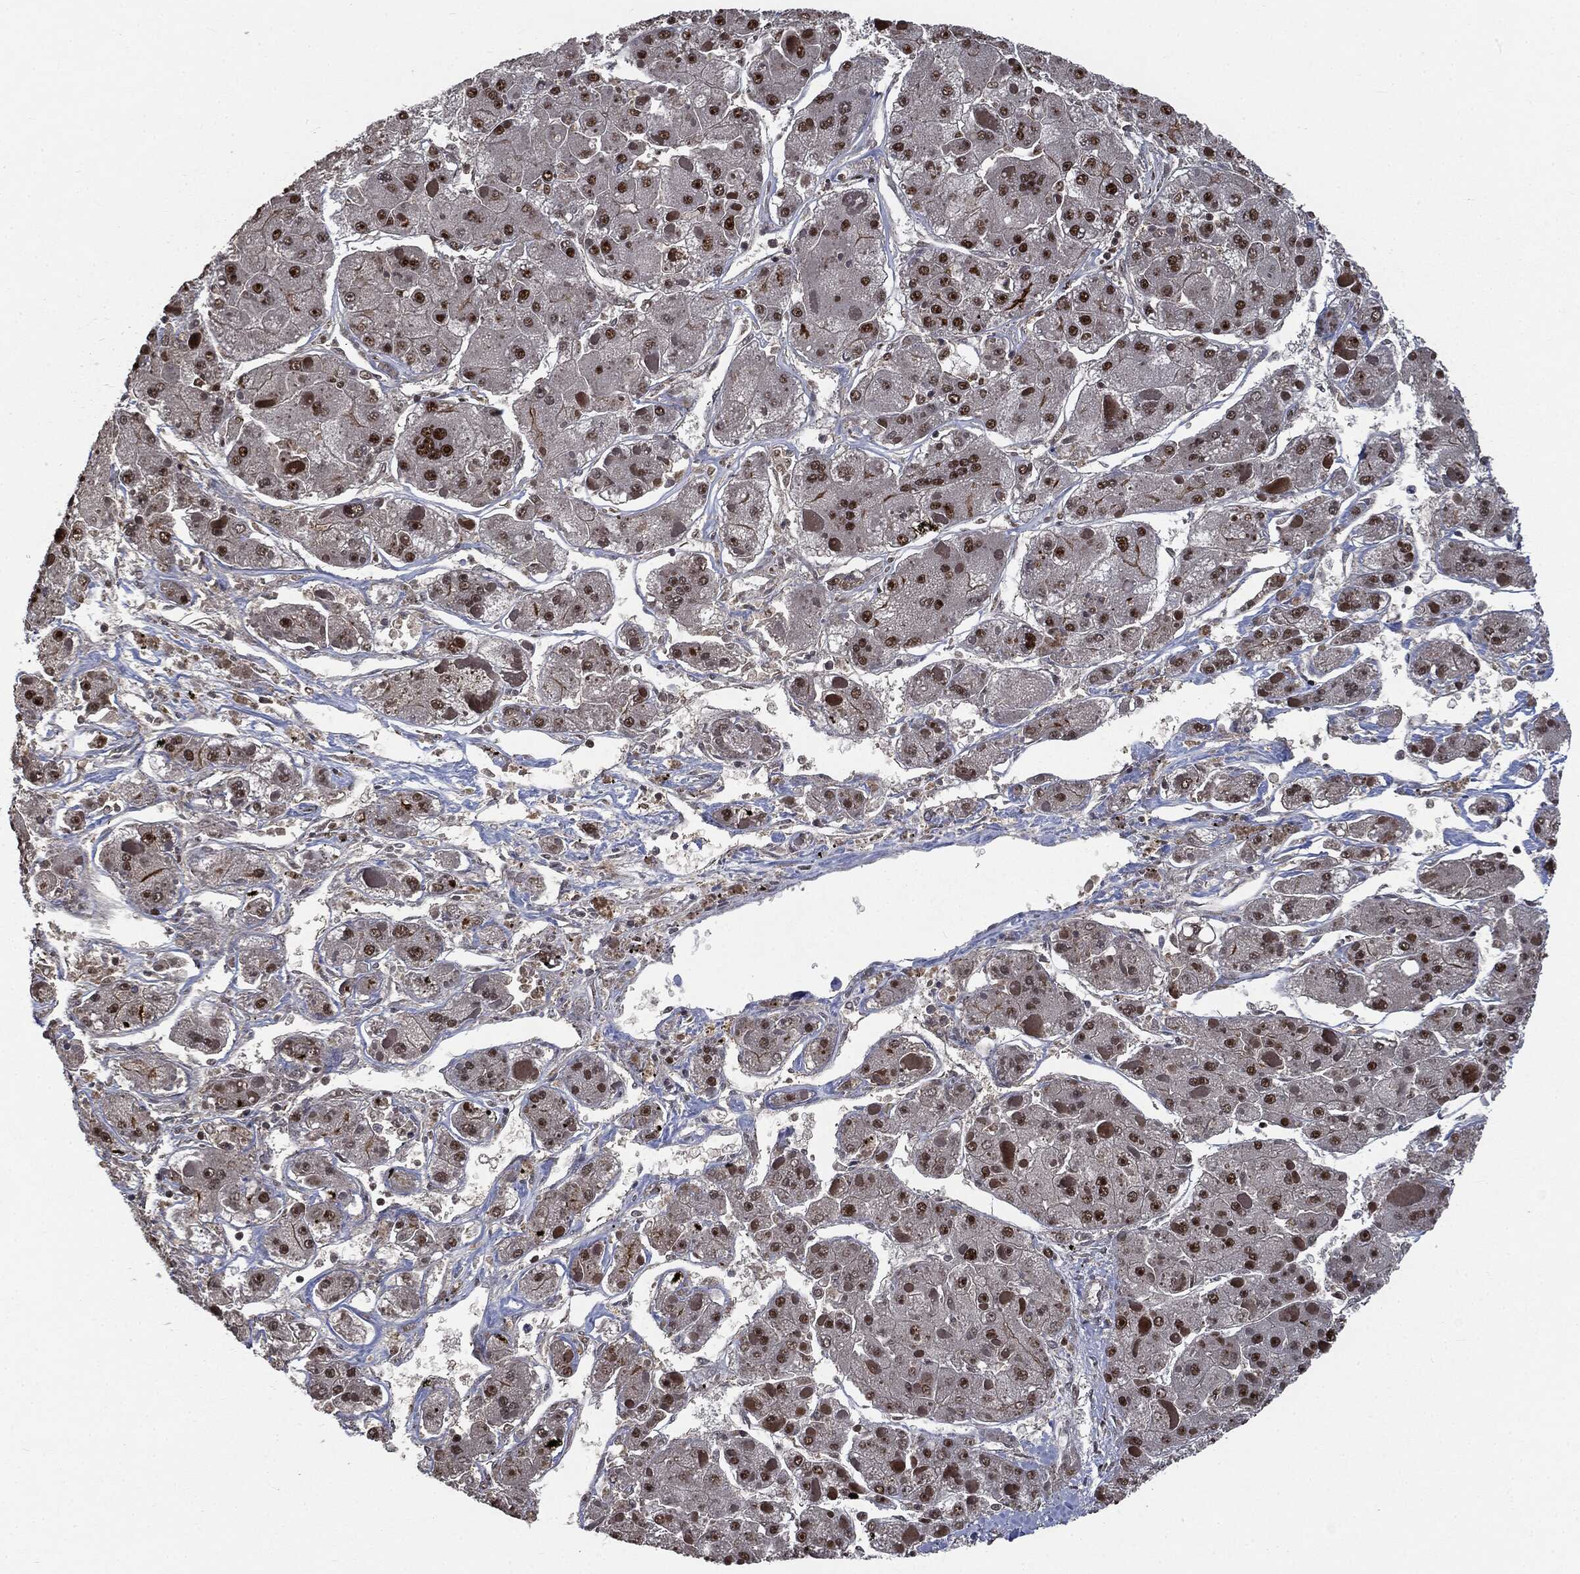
{"staining": {"intensity": "strong", "quantity": ">75%", "location": "nuclear"}, "tissue": "liver cancer", "cell_type": "Tumor cells", "image_type": "cancer", "snomed": [{"axis": "morphology", "description": "Carcinoma, Hepatocellular, NOS"}, {"axis": "topography", "description": "Liver"}], "caption": "Protein expression analysis of liver cancer shows strong nuclear expression in about >75% of tumor cells.", "gene": "DPH2", "patient": {"sex": "female", "age": 73}}